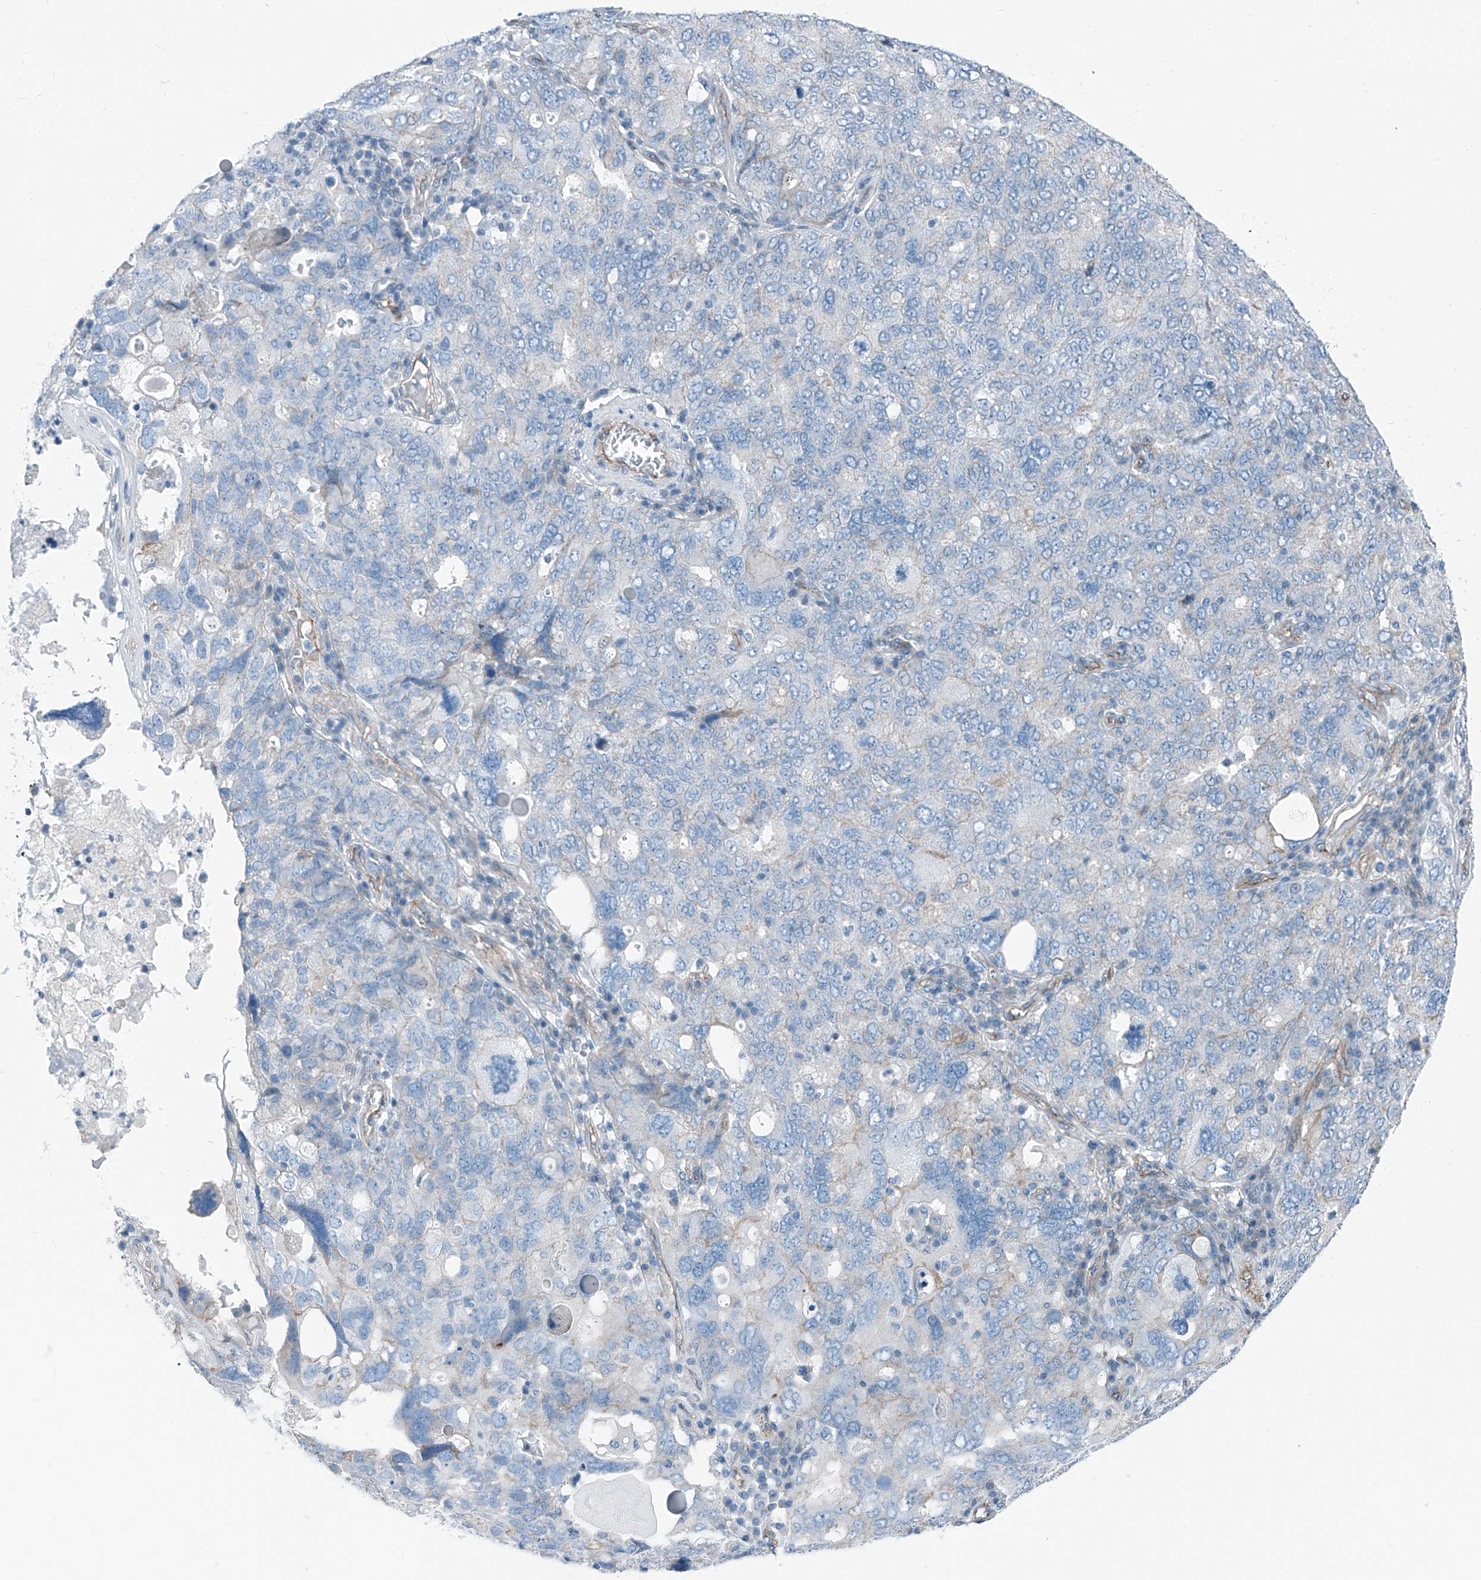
{"staining": {"intensity": "negative", "quantity": "none", "location": "none"}, "tissue": "ovarian cancer", "cell_type": "Tumor cells", "image_type": "cancer", "snomed": [{"axis": "morphology", "description": "Carcinoma, endometroid"}, {"axis": "topography", "description": "Ovary"}], "caption": "DAB immunohistochemical staining of endometroid carcinoma (ovarian) reveals no significant staining in tumor cells.", "gene": "THEMIS2", "patient": {"sex": "female", "age": 62}}